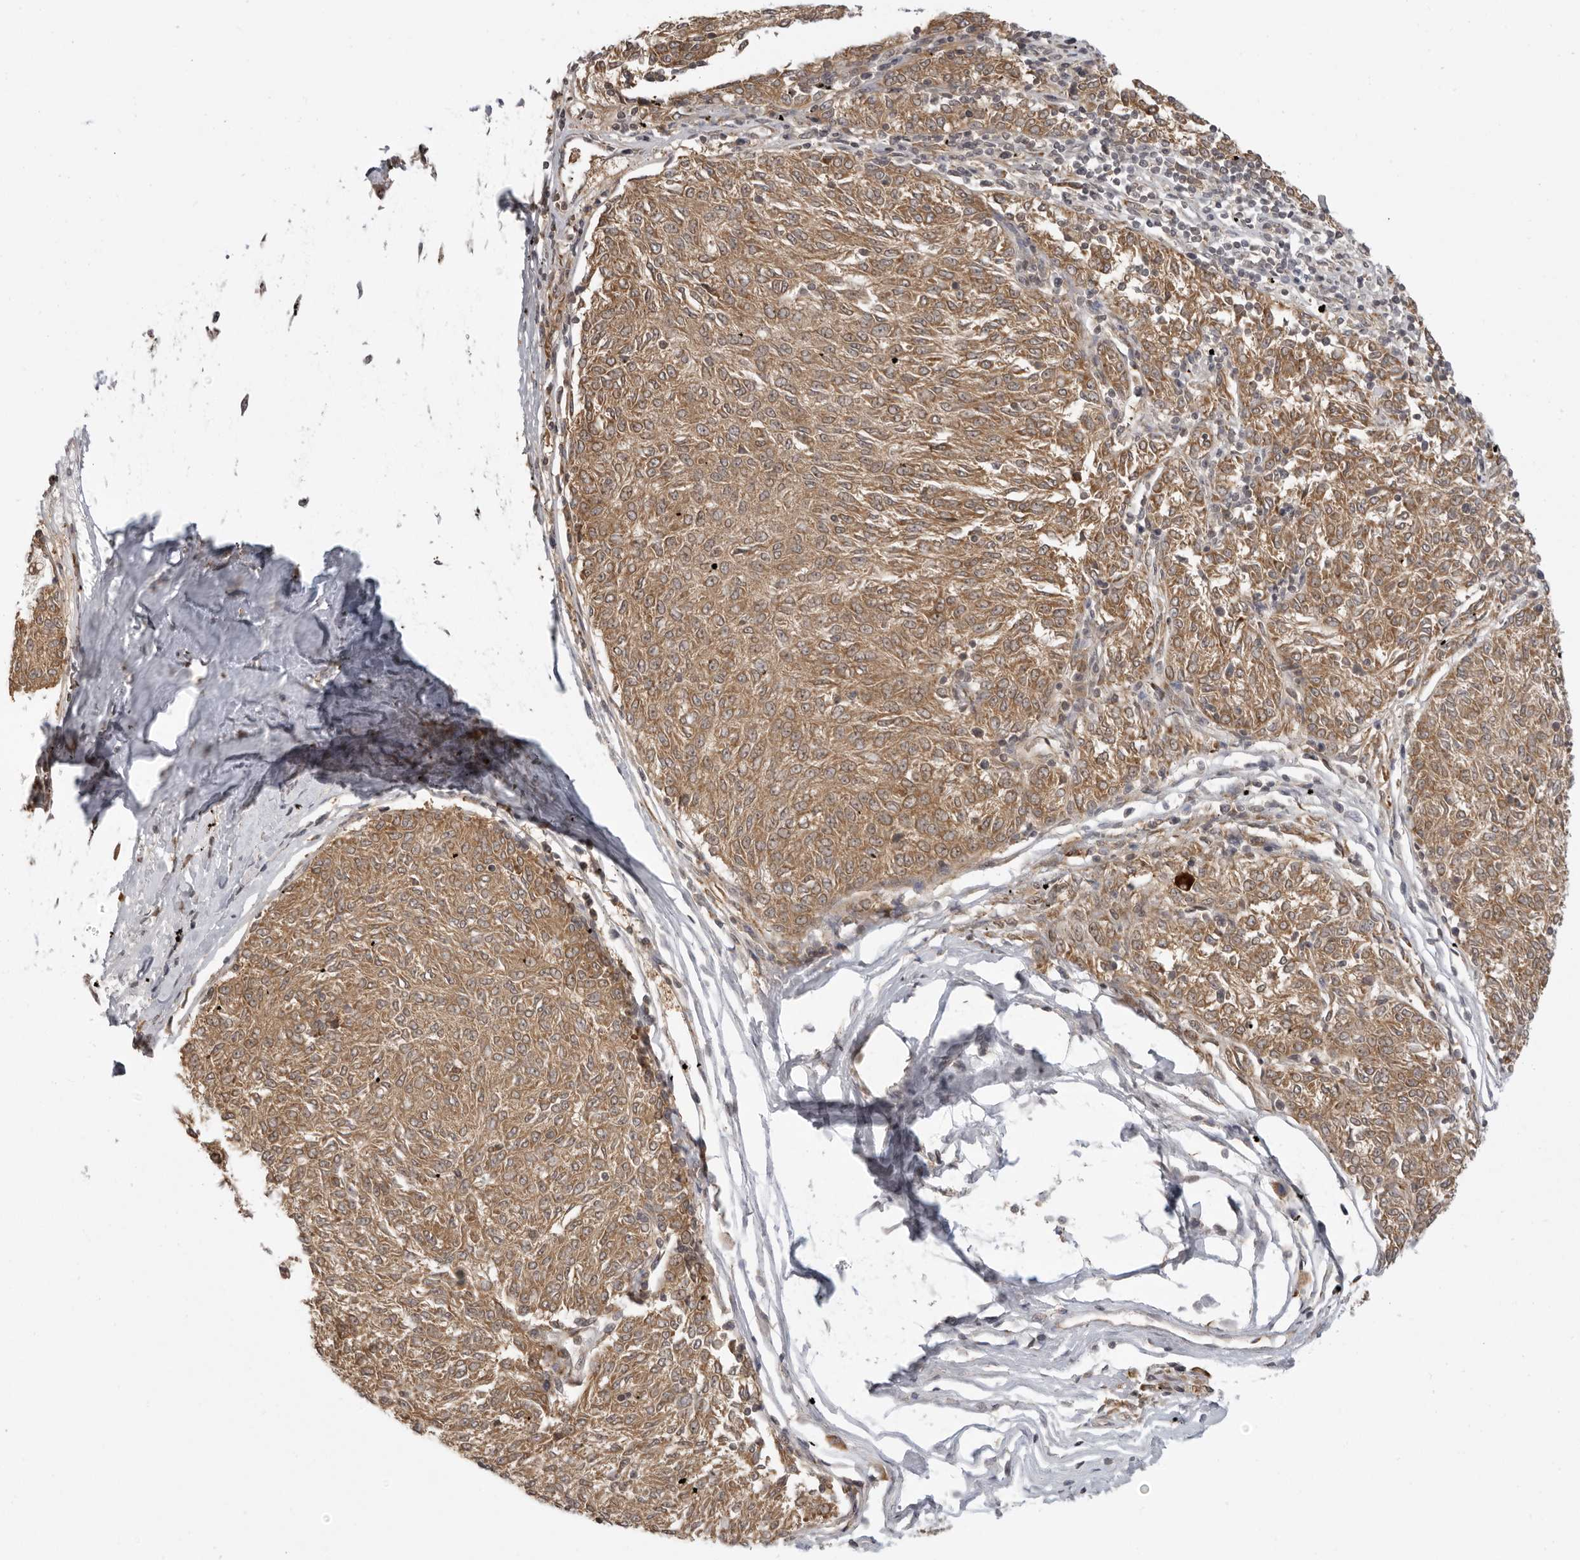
{"staining": {"intensity": "moderate", "quantity": ">75%", "location": "cytoplasmic/membranous"}, "tissue": "melanoma", "cell_type": "Tumor cells", "image_type": "cancer", "snomed": [{"axis": "morphology", "description": "Malignant melanoma, NOS"}, {"axis": "topography", "description": "Skin"}], "caption": "IHC (DAB (3,3'-diaminobenzidine)) staining of malignant melanoma exhibits moderate cytoplasmic/membranous protein expression in approximately >75% of tumor cells.", "gene": "PRRC2A", "patient": {"sex": "female", "age": 72}}